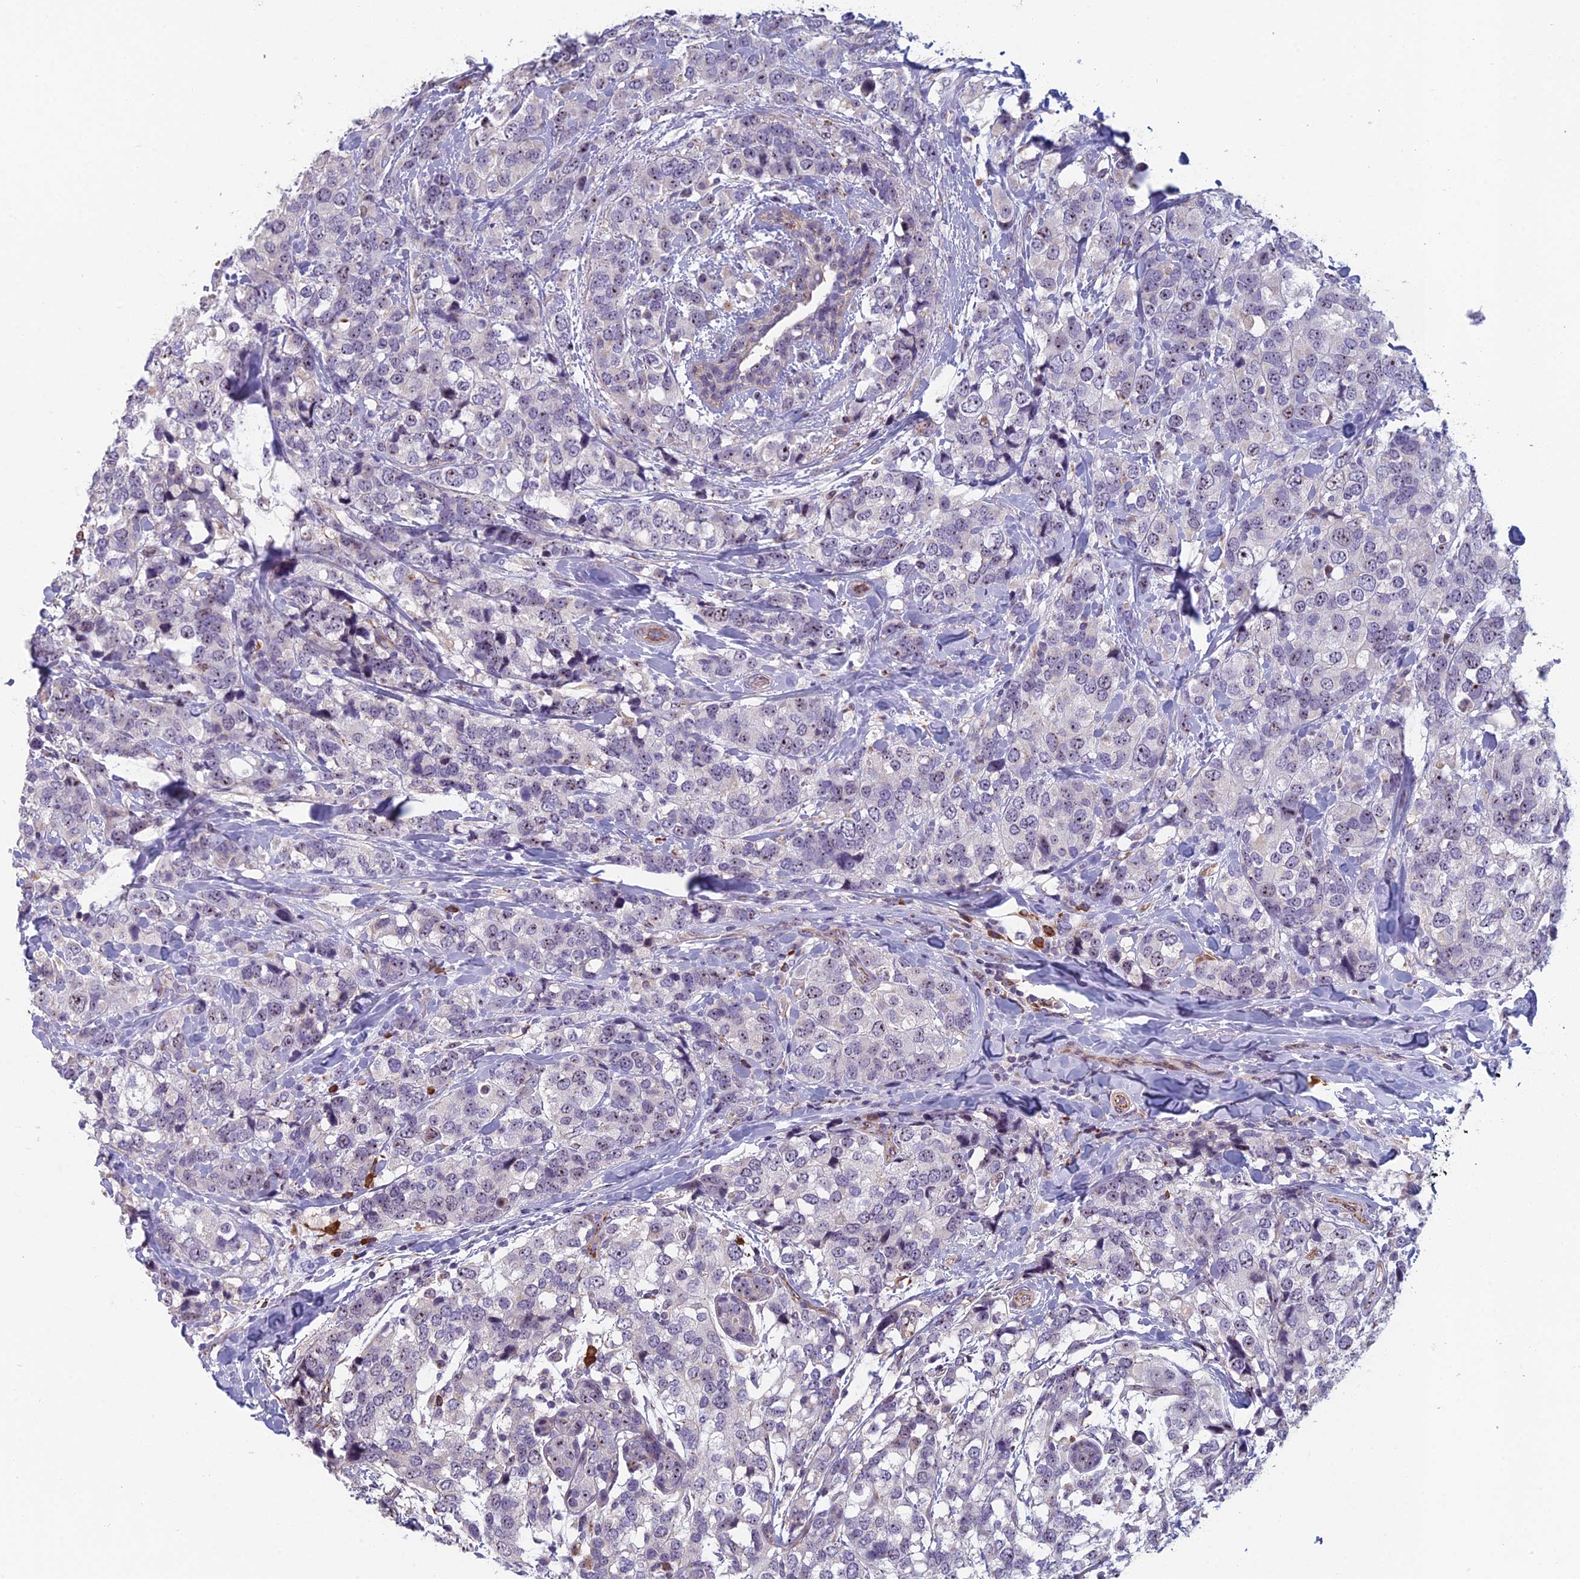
{"staining": {"intensity": "moderate", "quantity": ">75%", "location": "nuclear"}, "tissue": "breast cancer", "cell_type": "Tumor cells", "image_type": "cancer", "snomed": [{"axis": "morphology", "description": "Lobular carcinoma"}, {"axis": "topography", "description": "Breast"}], "caption": "High-magnification brightfield microscopy of breast cancer stained with DAB (3,3'-diaminobenzidine) (brown) and counterstained with hematoxylin (blue). tumor cells exhibit moderate nuclear staining is identified in approximately>75% of cells.", "gene": "NOC2L", "patient": {"sex": "female", "age": 59}}